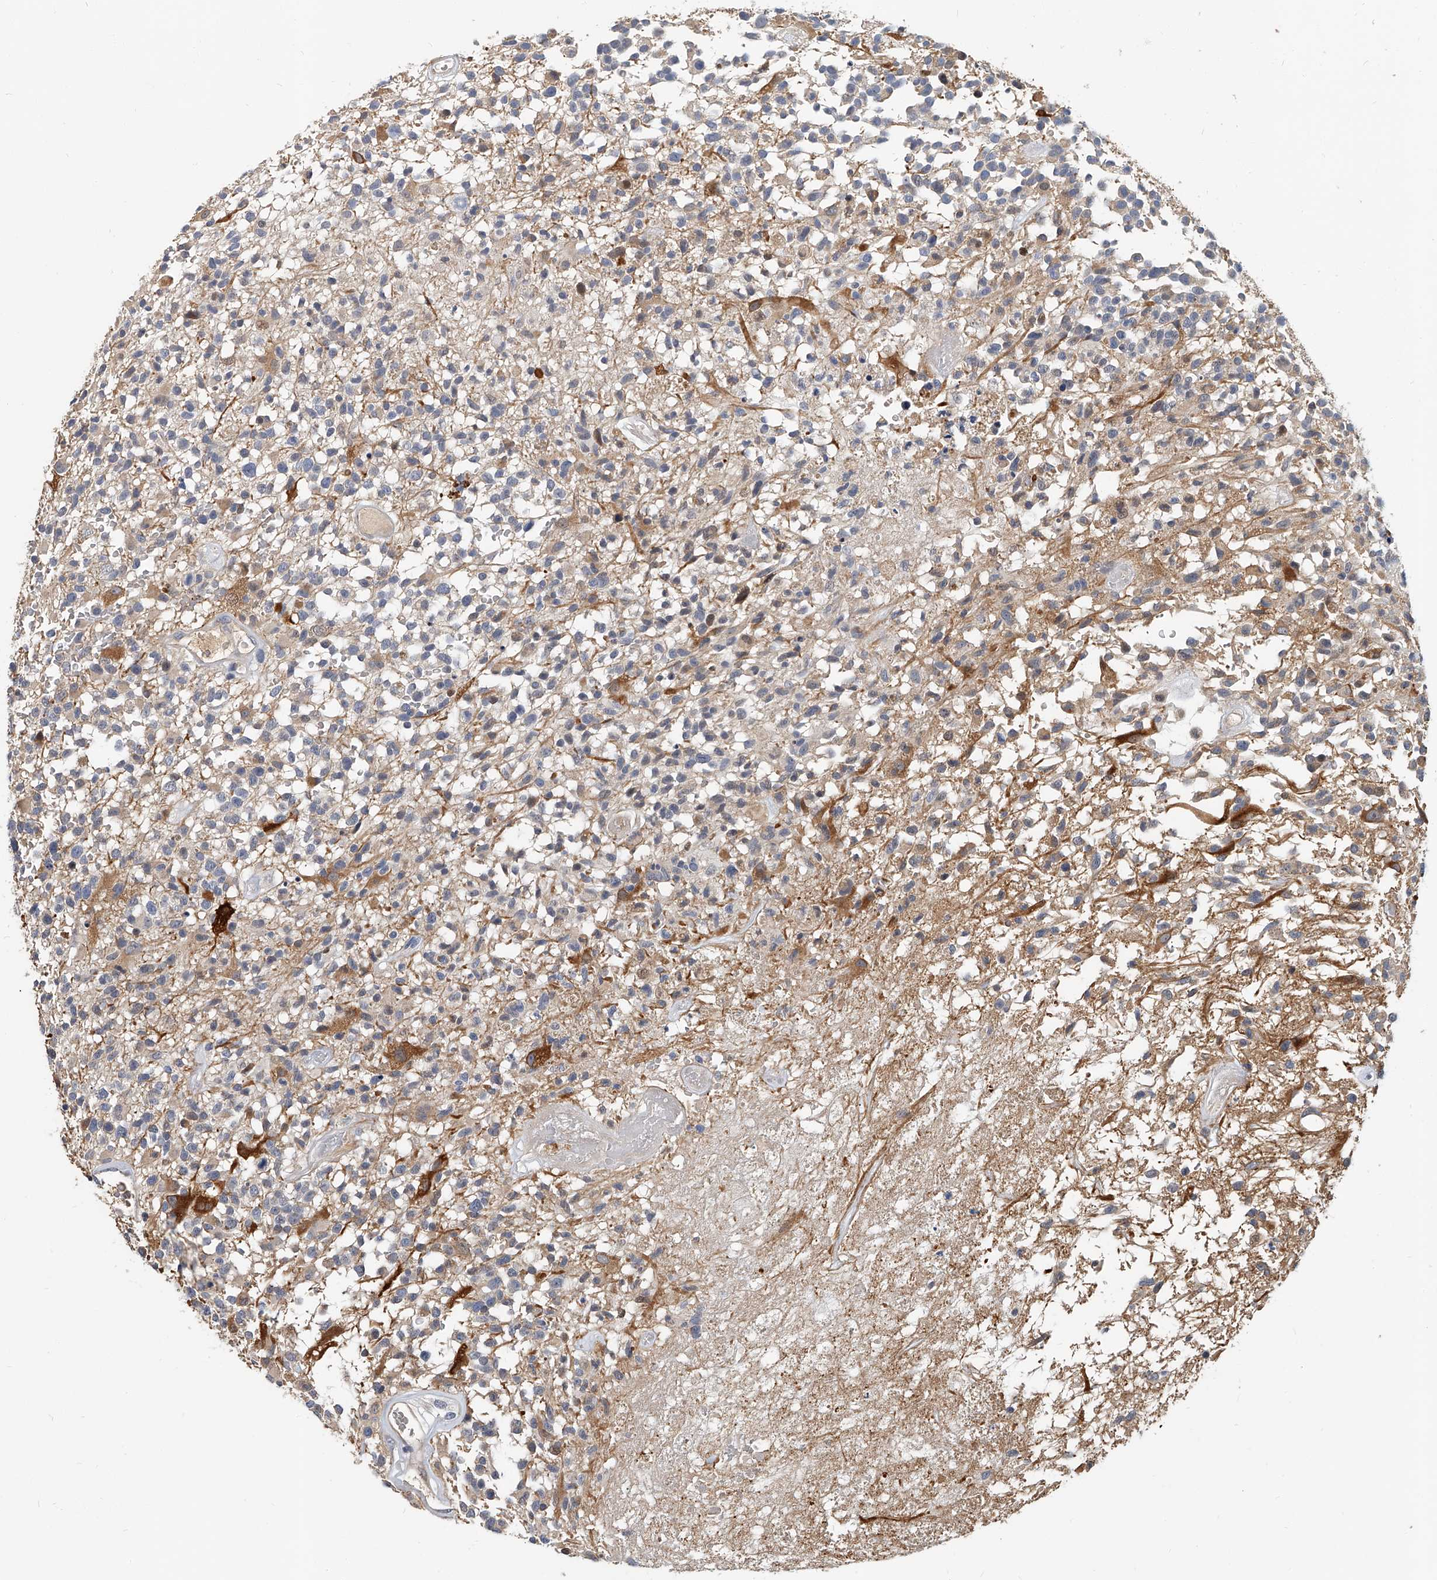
{"staining": {"intensity": "negative", "quantity": "none", "location": "none"}, "tissue": "glioma", "cell_type": "Tumor cells", "image_type": "cancer", "snomed": [{"axis": "morphology", "description": "Glioma, malignant, High grade"}, {"axis": "morphology", "description": "Glioblastoma, NOS"}, {"axis": "topography", "description": "Brain"}], "caption": "Immunohistochemistry (IHC) micrograph of neoplastic tissue: malignant glioma (high-grade) stained with DAB (3,3'-diaminobenzidine) displays no significant protein expression in tumor cells.", "gene": "CD200", "patient": {"sex": "male", "age": 60}}